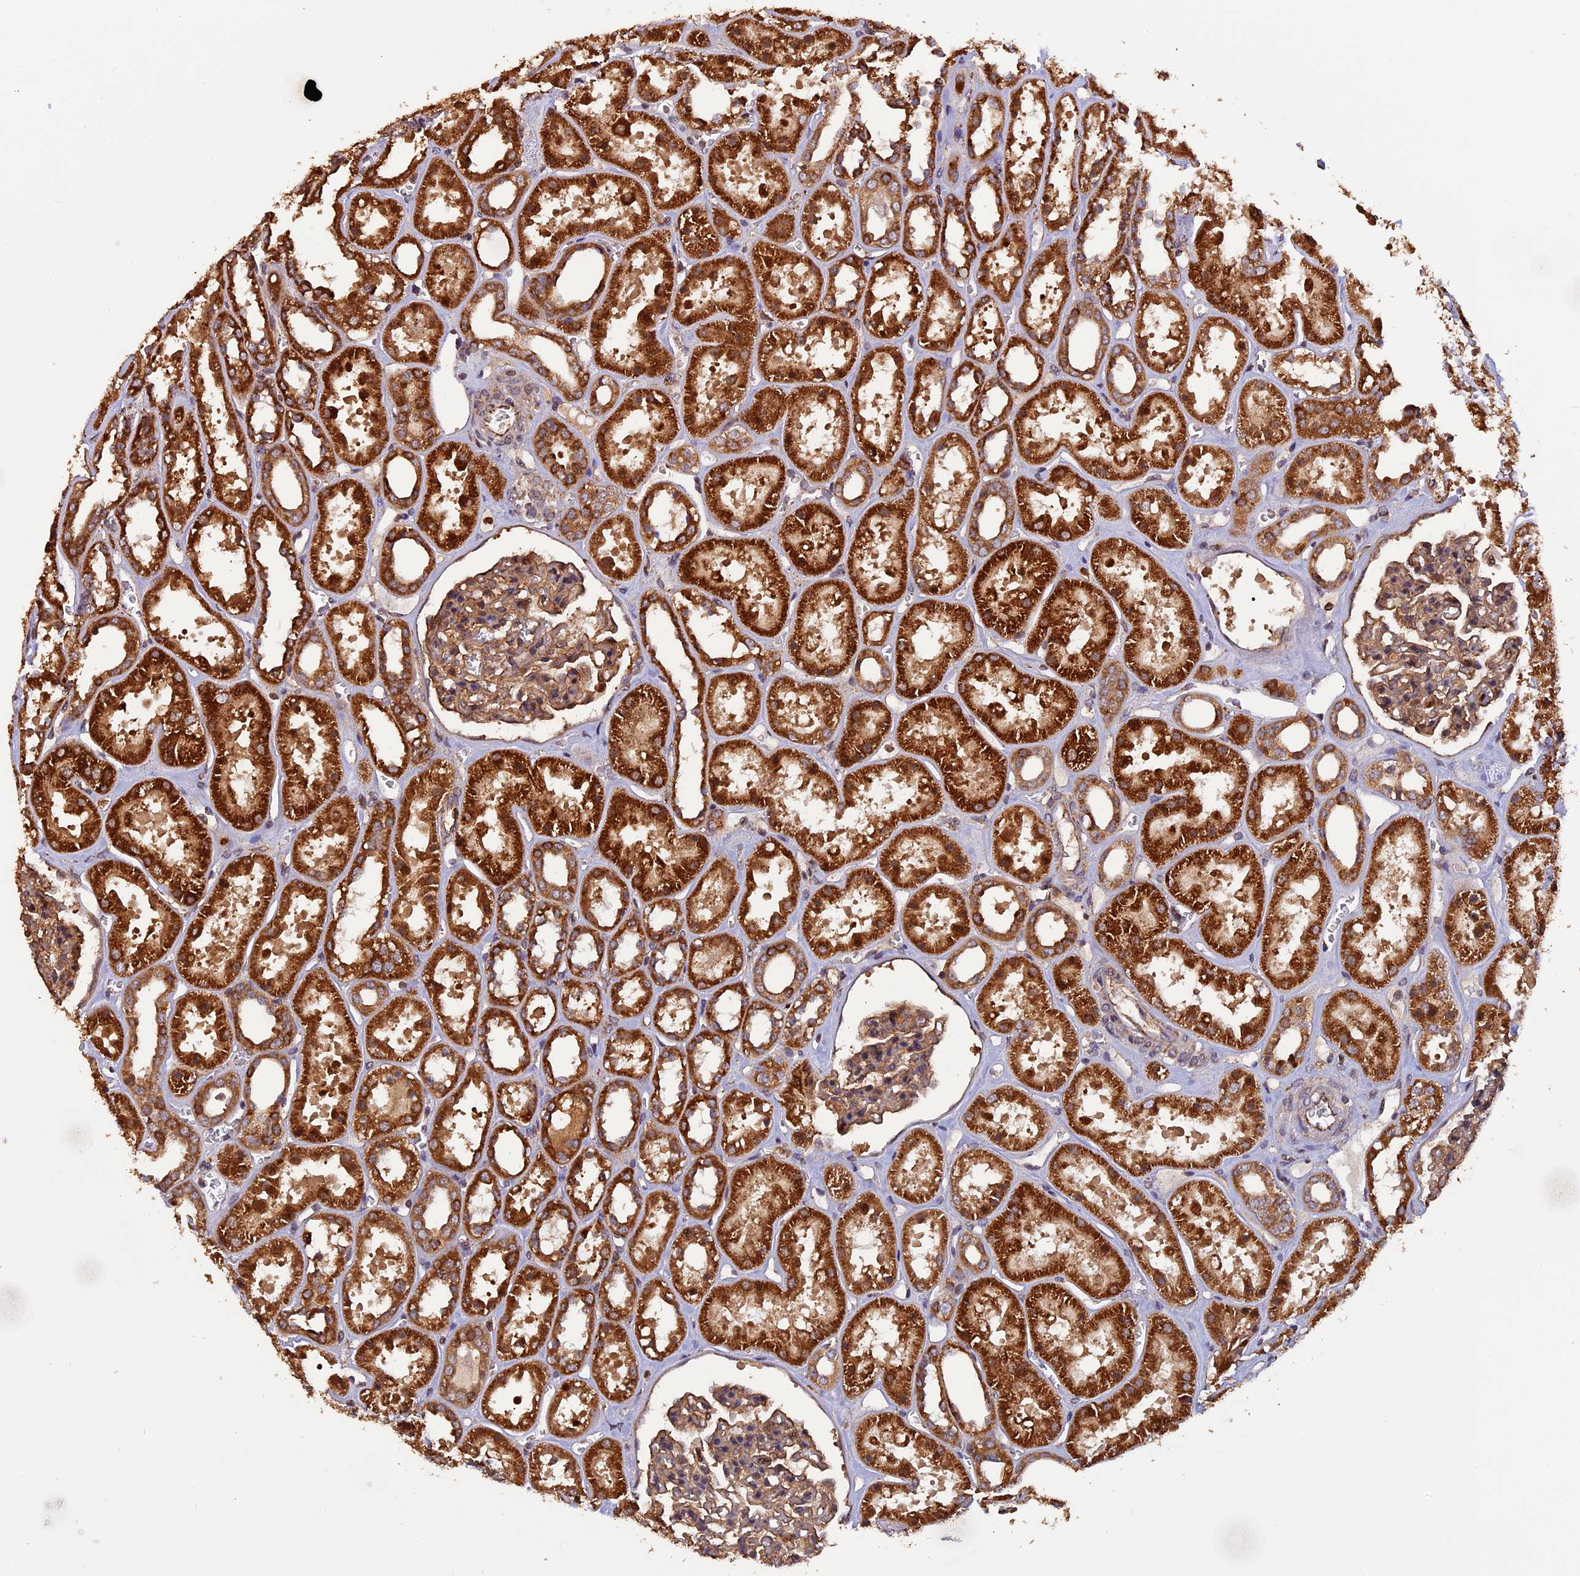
{"staining": {"intensity": "moderate", "quantity": ">75%", "location": "cytoplasmic/membranous"}, "tissue": "kidney", "cell_type": "Cells in glomeruli", "image_type": "normal", "snomed": [{"axis": "morphology", "description": "Normal tissue, NOS"}, {"axis": "topography", "description": "Kidney"}], "caption": "Protein staining demonstrates moderate cytoplasmic/membranous staining in about >75% of cells in glomeruli in unremarkable kidney.", "gene": "PKD2L2", "patient": {"sex": "female", "age": 41}}